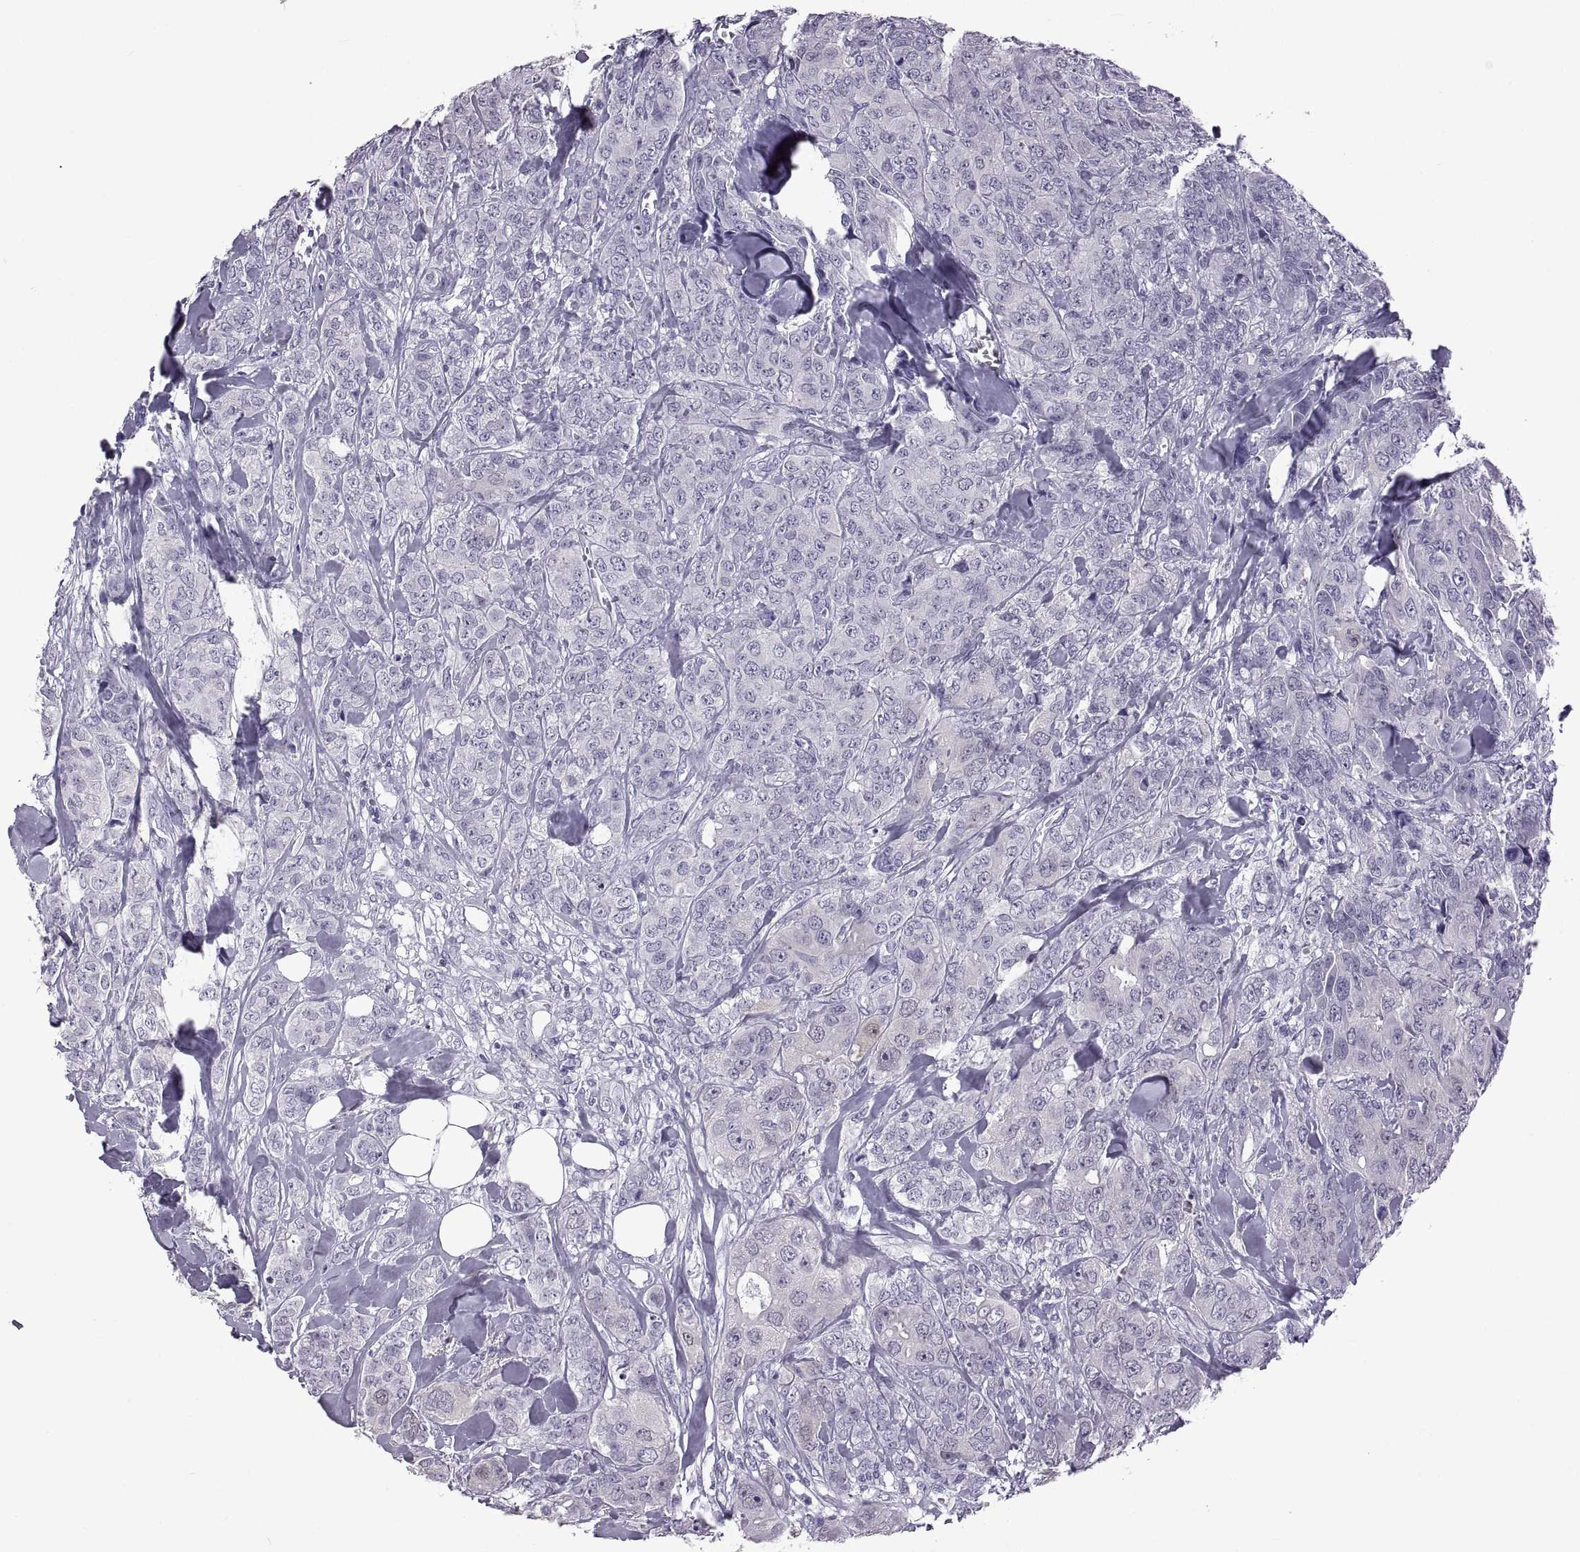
{"staining": {"intensity": "negative", "quantity": "none", "location": "none"}, "tissue": "breast cancer", "cell_type": "Tumor cells", "image_type": "cancer", "snomed": [{"axis": "morphology", "description": "Duct carcinoma"}, {"axis": "topography", "description": "Breast"}], "caption": "High magnification brightfield microscopy of breast invasive ductal carcinoma stained with DAB (3,3'-diaminobenzidine) (brown) and counterstained with hematoxylin (blue): tumor cells show no significant staining. (DAB IHC visualized using brightfield microscopy, high magnification).", "gene": "RDM1", "patient": {"sex": "female", "age": 43}}